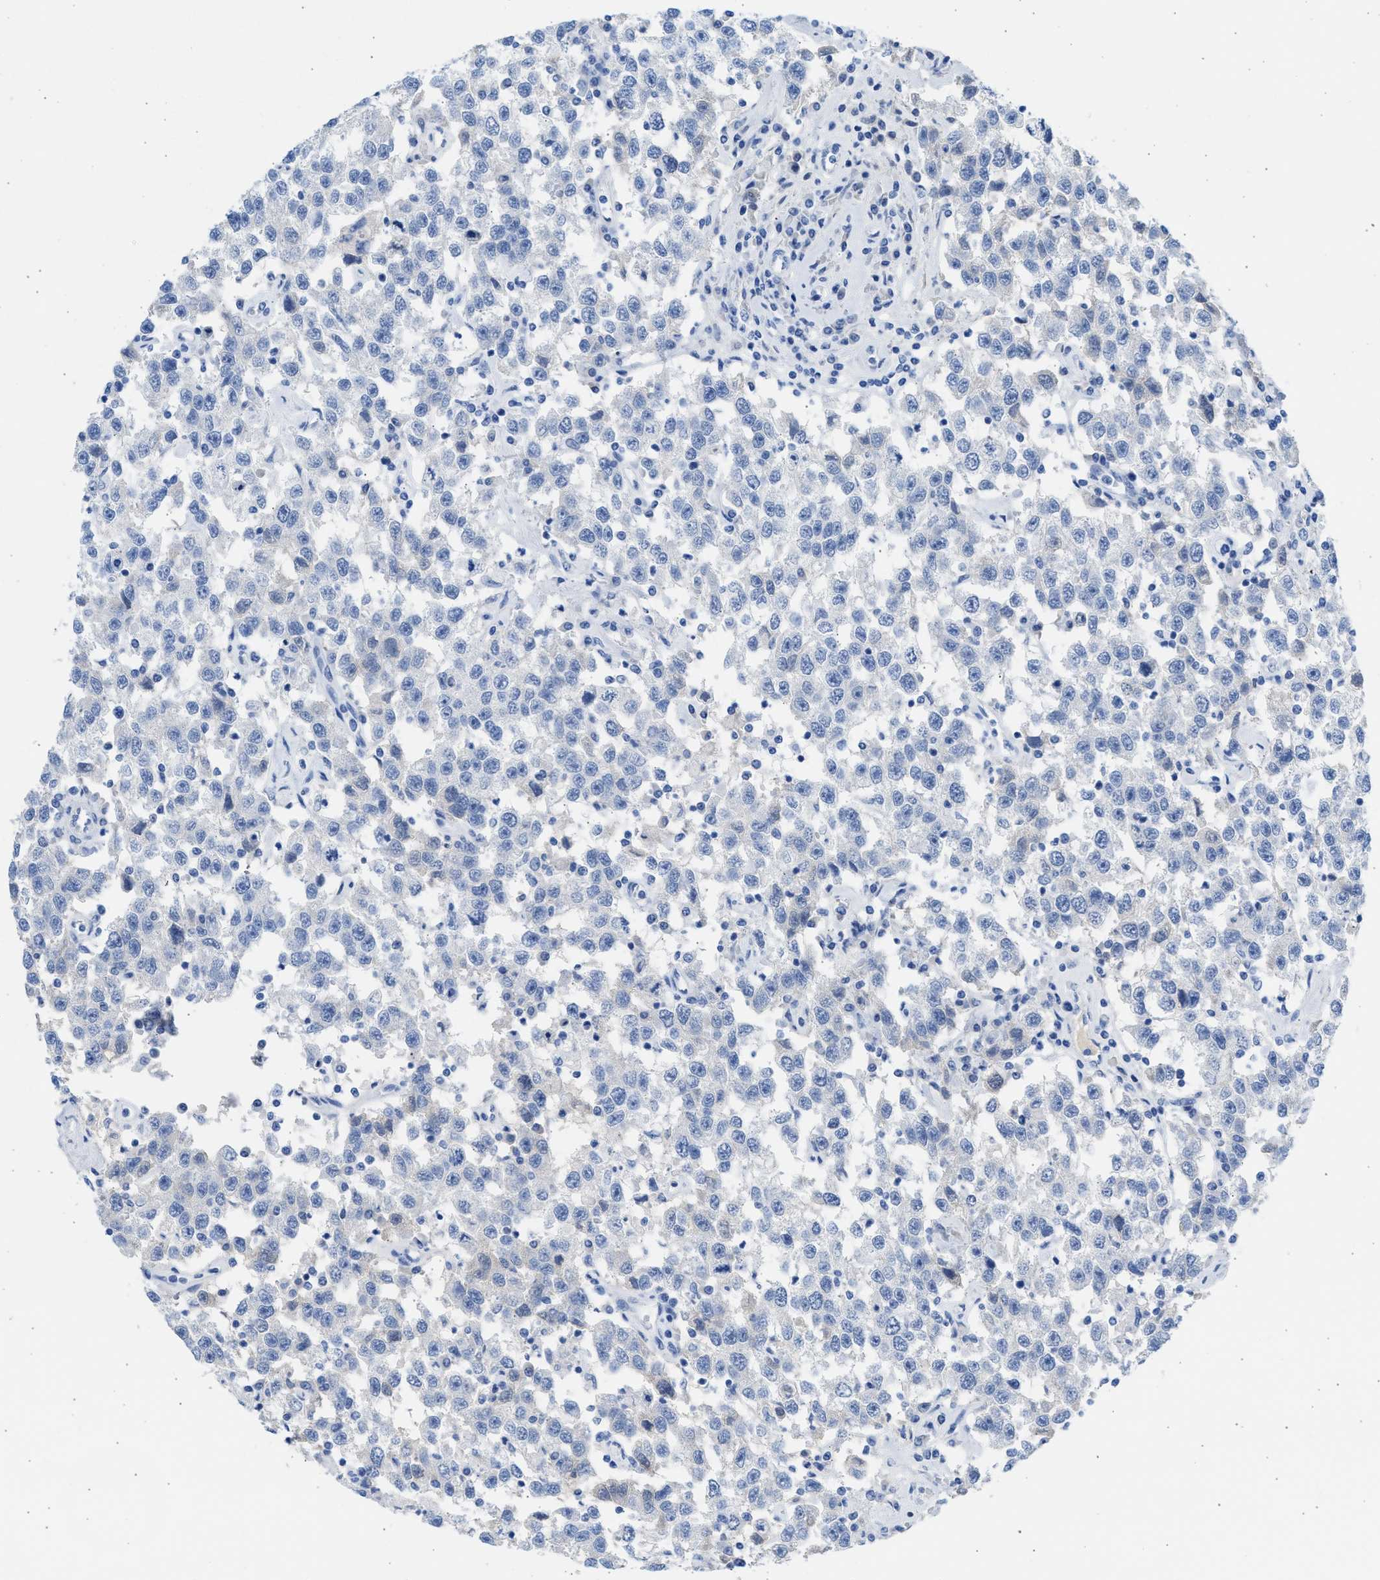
{"staining": {"intensity": "negative", "quantity": "none", "location": "none"}, "tissue": "testis cancer", "cell_type": "Tumor cells", "image_type": "cancer", "snomed": [{"axis": "morphology", "description": "Seminoma, NOS"}, {"axis": "topography", "description": "Testis"}], "caption": "A photomicrograph of testis cancer (seminoma) stained for a protein exhibits no brown staining in tumor cells.", "gene": "SPATA3", "patient": {"sex": "male", "age": 41}}